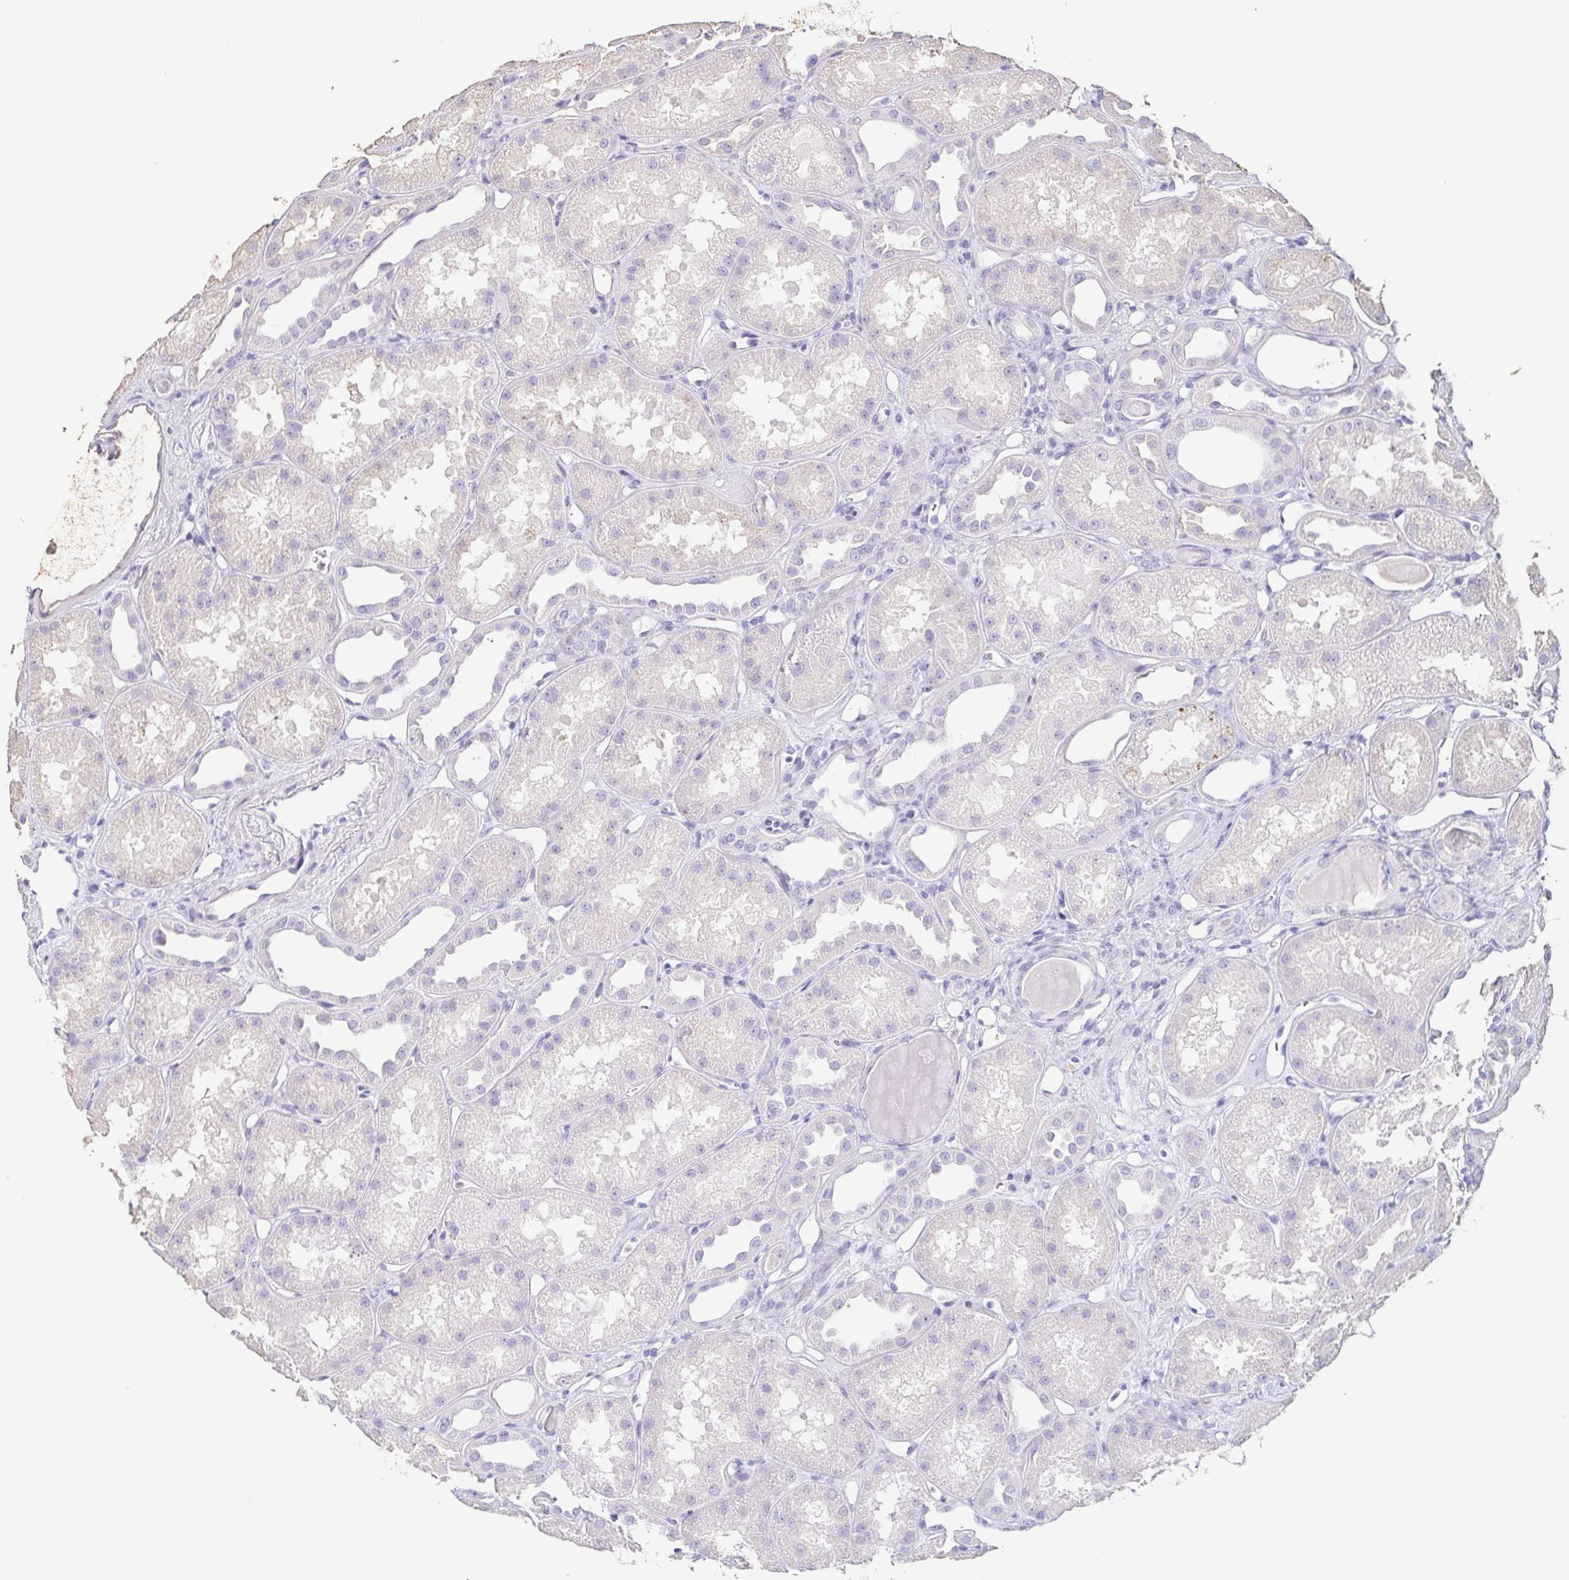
{"staining": {"intensity": "negative", "quantity": "none", "location": "none"}, "tissue": "kidney", "cell_type": "Cells in glomeruli", "image_type": "normal", "snomed": [{"axis": "morphology", "description": "Normal tissue, NOS"}, {"axis": "topography", "description": "Kidney"}], "caption": "Histopathology image shows no protein positivity in cells in glomeruli of unremarkable kidney. (DAB immunohistochemistry (IHC) visualized using brightfield microscopy, high magnification).", "gene": "BPIFA2", "patient": {"sex": "male", "age": 61}}